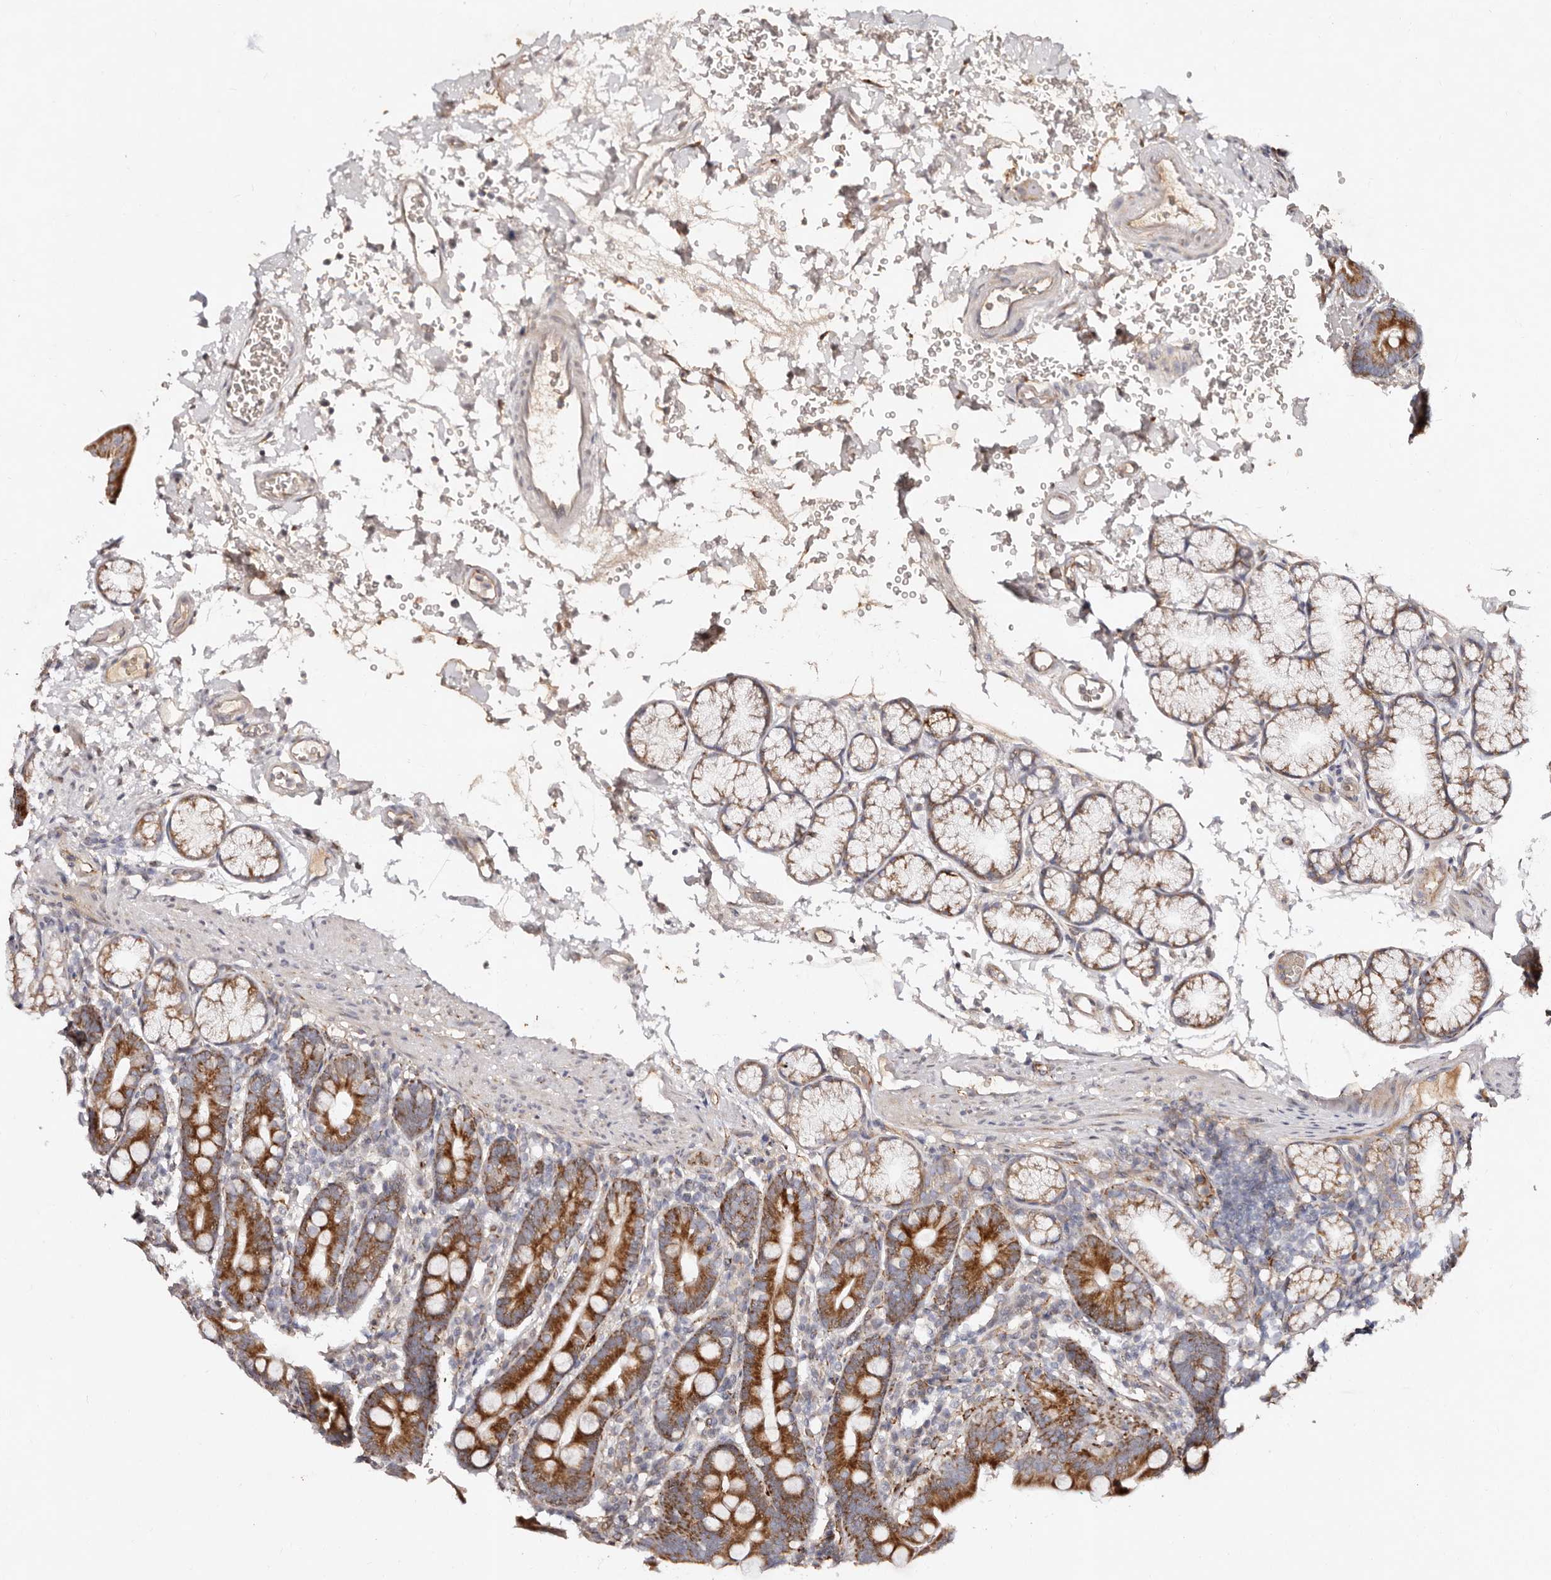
{"staining": {"intensity": "strong", "quantity": ">75%", "location": "cytoplasmic/membranous"}, "tissue": "duodenum", "cell_type": "Glandular cells", "image_type": "normal", "snomed": [{"axis": "morphology", "description": "Normal tissue, NOS"}, {"axis": "topography", "description": "Duodenum"}], "caption": "Benign duodenum demonstrates strong cytoplasmic/membranous expression in approximately >75% of glandular cells, visualized by immunohistochemistry.", "gene": "SERPINH1", "patient": {"sex": "male", "age": 54}}